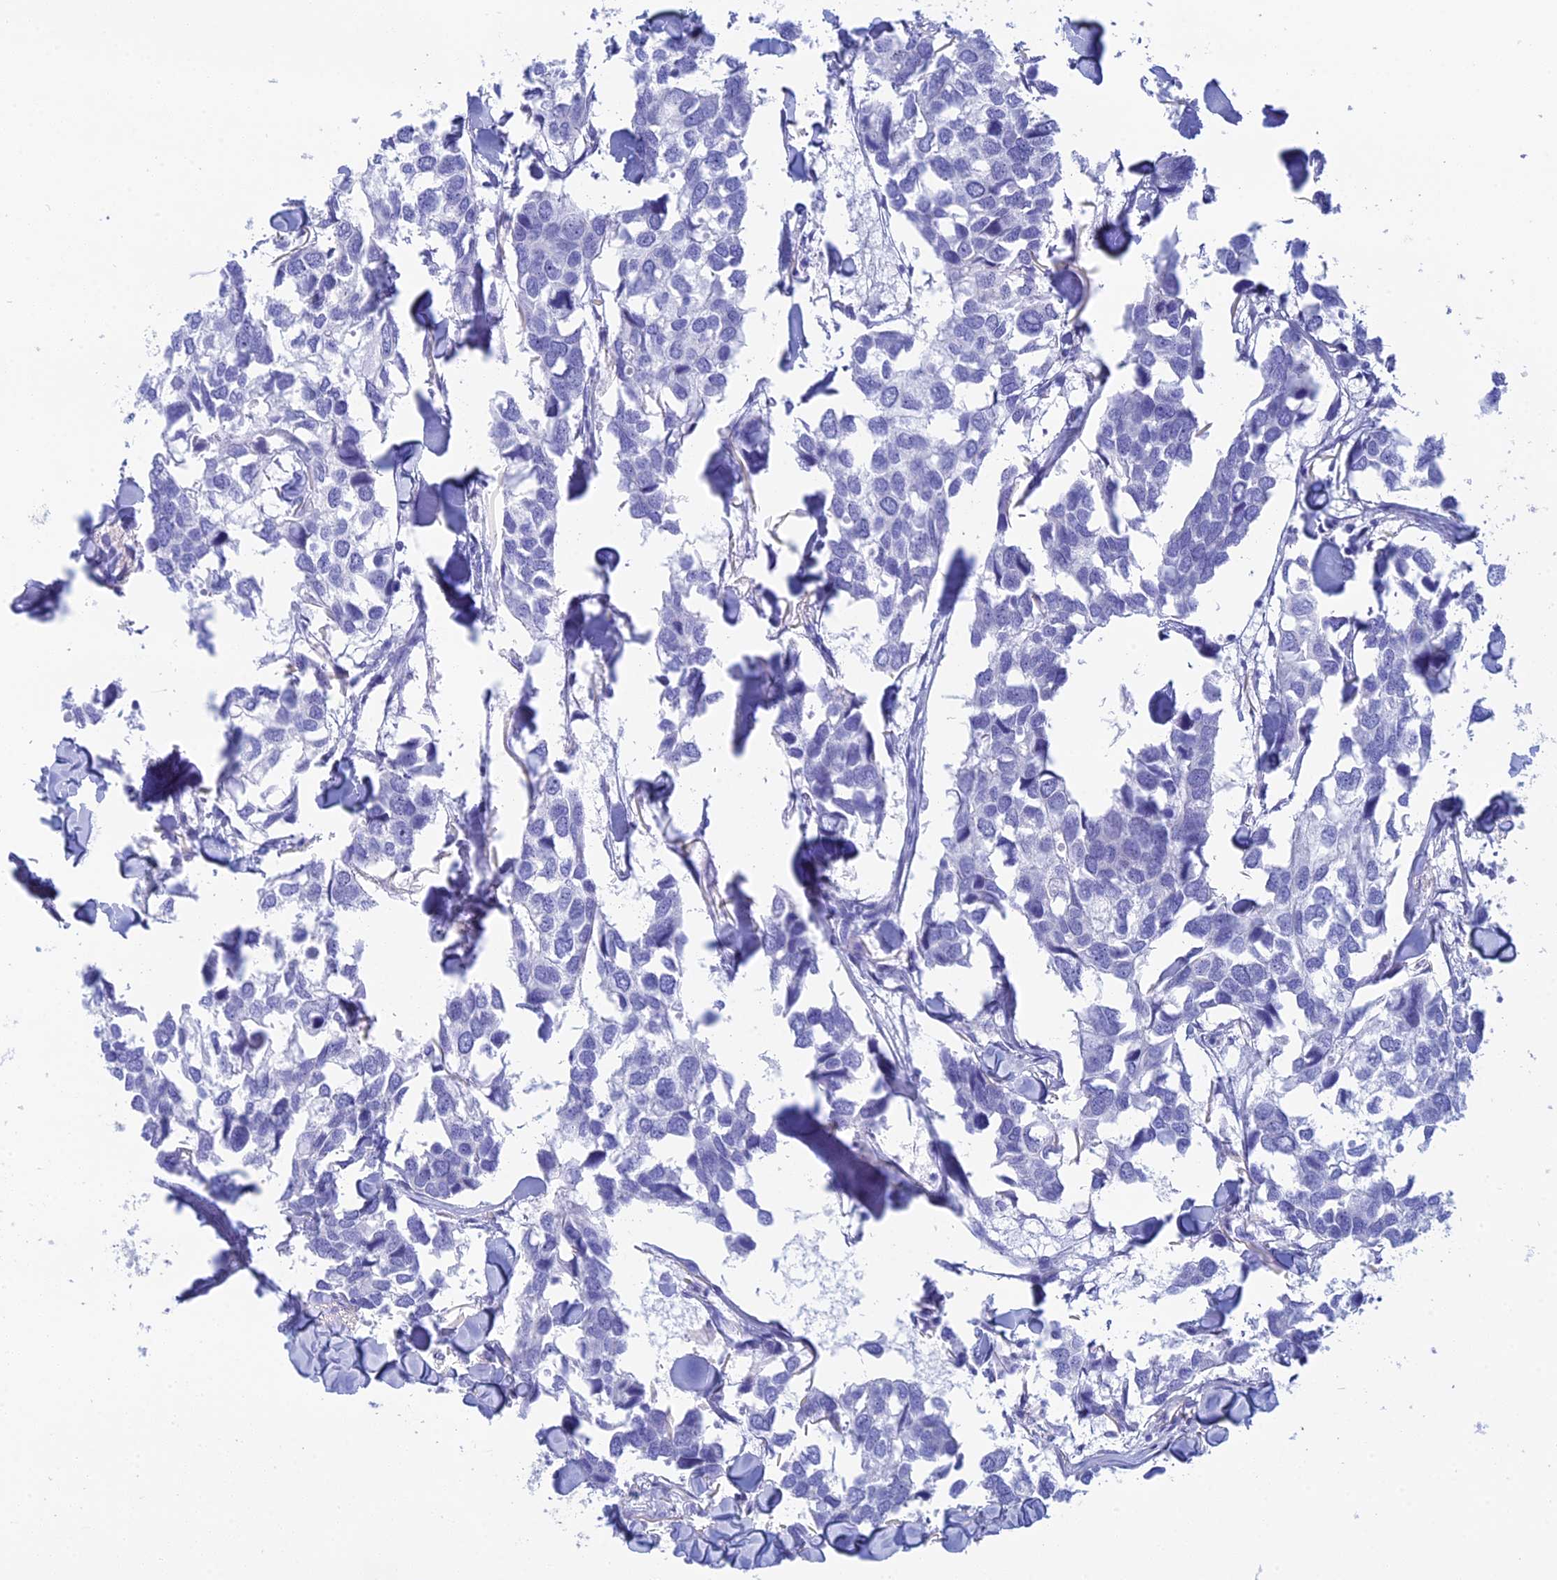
{"staining": {"intensity": "negative", "quantity": "none", "location": "none"}, "tissue": "breast cancer", "cell_type": "Tumor cells", "image_type": "cancer", "snomed": [{"axis": "morphology", "description": "Duct carcinoma"}, {"axis": "topography", "description": "Breast"}], "caption": "Immunohistochemical staining of breast cancer (invasive ductal carcinoma) demonstrates no significant staining in tumor cells.", "gene": "TEX101", "patient": {"sex": "female", "age": 83}}